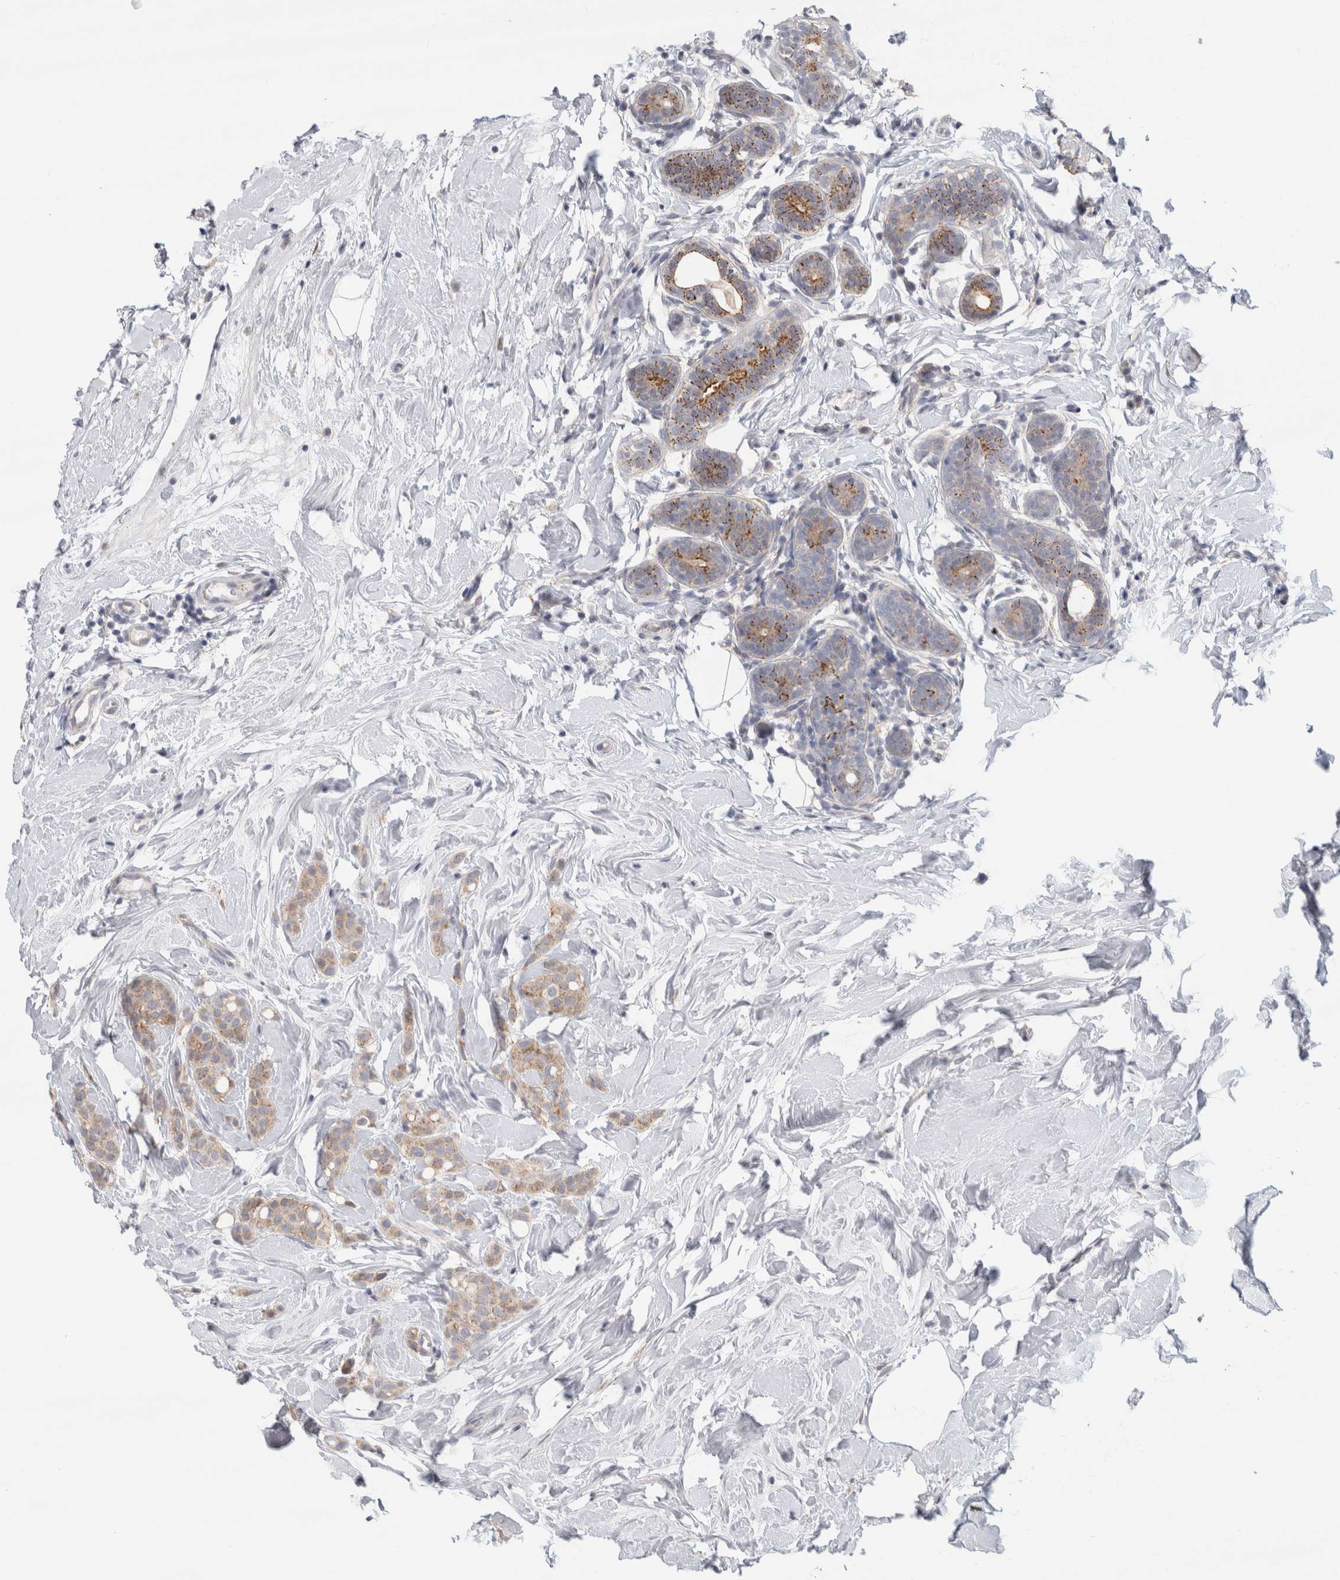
{"staining": {"intensity": "weak", "quantity": ">75%", "location": "cytoplasmic/membranous"}, "tissue": "breast cancer", "cell_type": "Tumor cells", "image_type": "cancer", "snomed": [{"axis": "morphology", "description": "Lobular carcinoma, in situ"}, {"axis": "morphology", "description": "Lobular carcinoma"}, {"axis": "topography", "description": "Breast"}], "caption": "A brown stain highlights weak cytoplasmic/membranous expression of a protein in human breast cancer (lobular carcinoma) tumor cells.", "gene": "RAB18", "patient": {"sex": "female", "age": 41}}